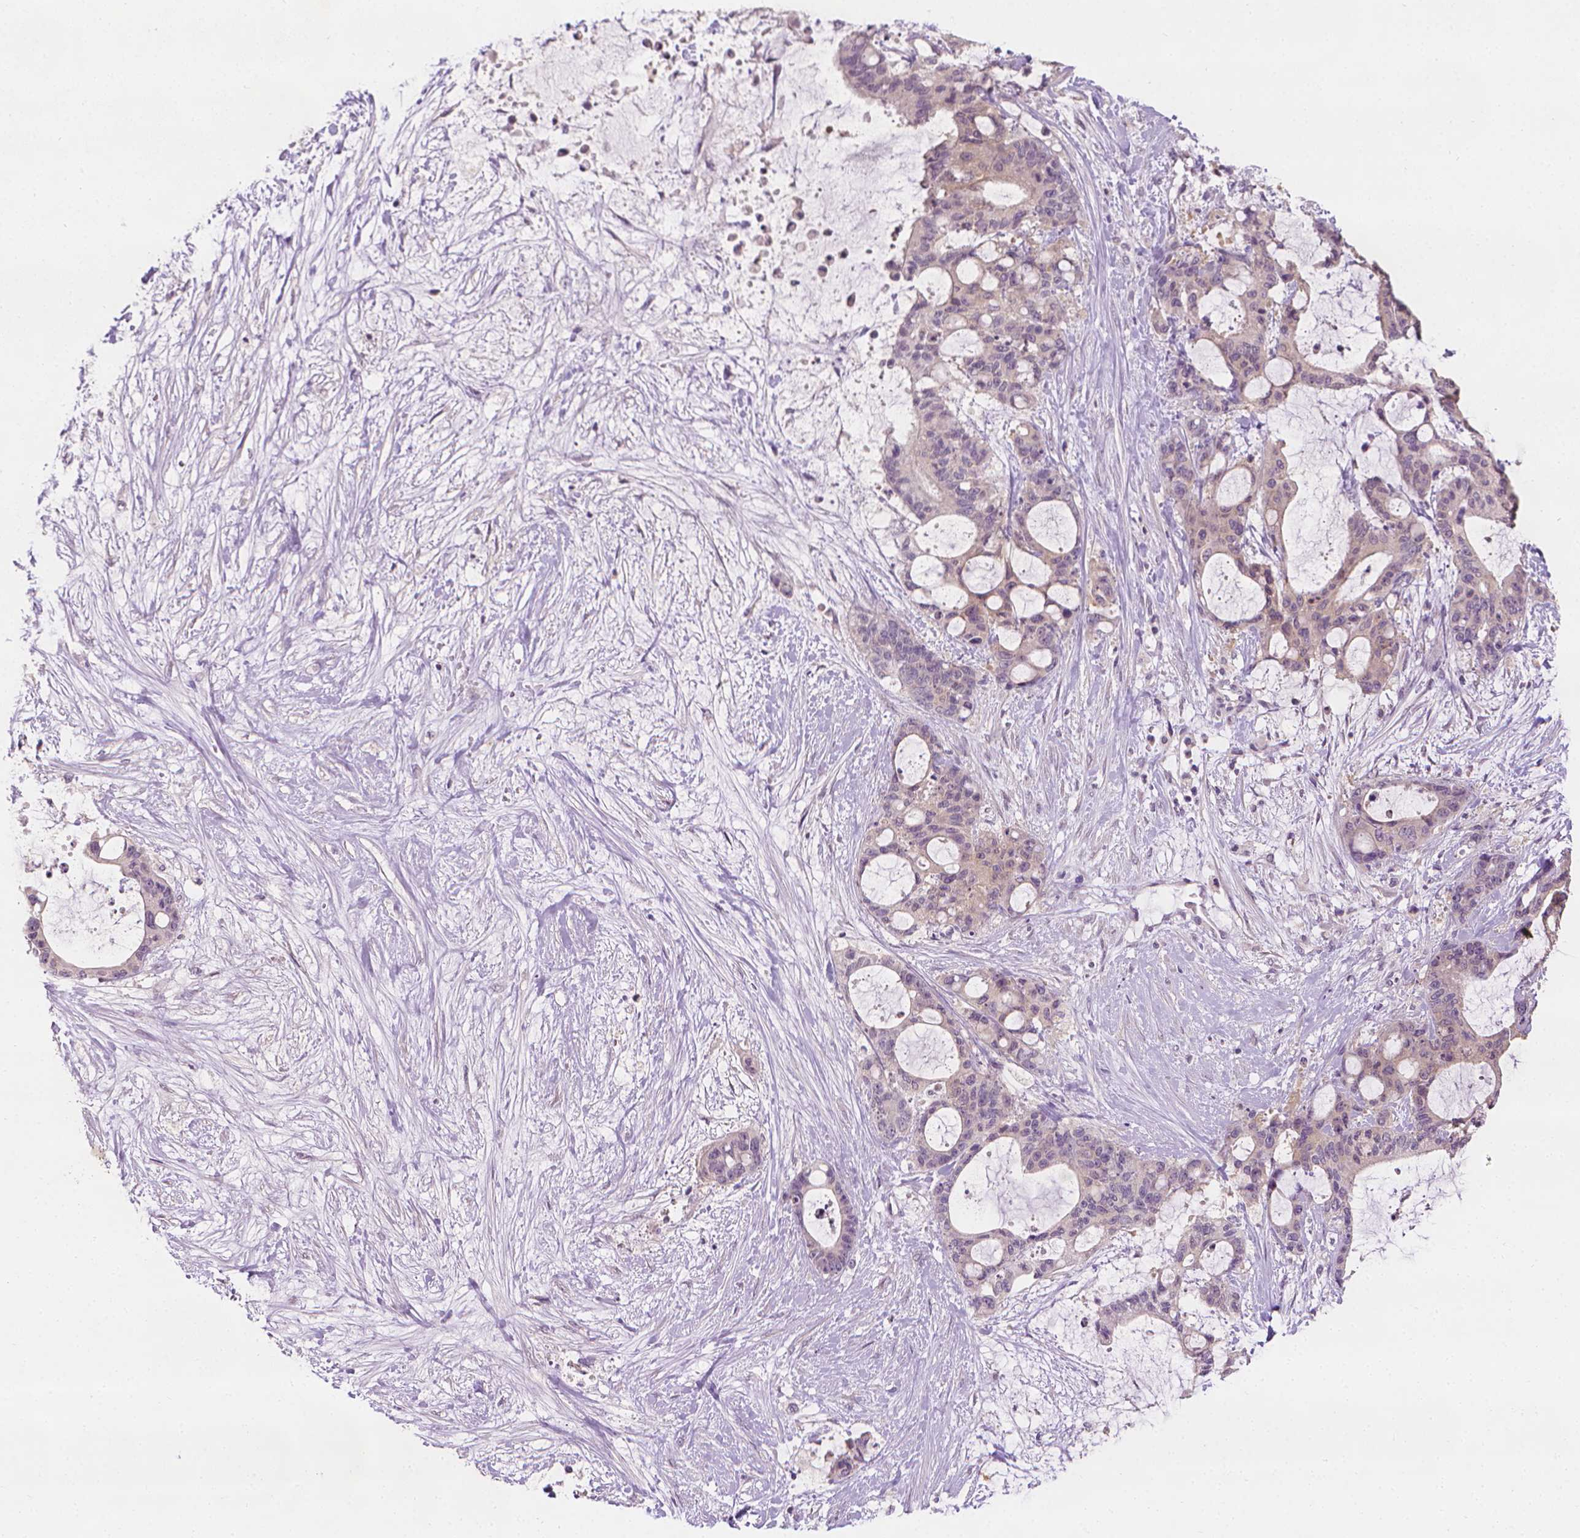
{"staining": {"intensity": "negative", "quantity": "none", "location": "none"}, "tissue": "liver cancer", "cell_type": "Tumor cells", "image_type": "cancer", "snomed": [{"axis": "morphology", "description": "Normal tissue, NOS"}, {"axis": "morphology", "description": "Cholangiocarcinoma"}, {"axis": "topography", "description": "Liver"}, {"axis": "topography", "description": "Peripheral nerve tissue"}], "caption": "Tumor cells show no significant expression in liver cancer.", "gene": "FASN", "patient": {"sex": "female", "age": 73}}